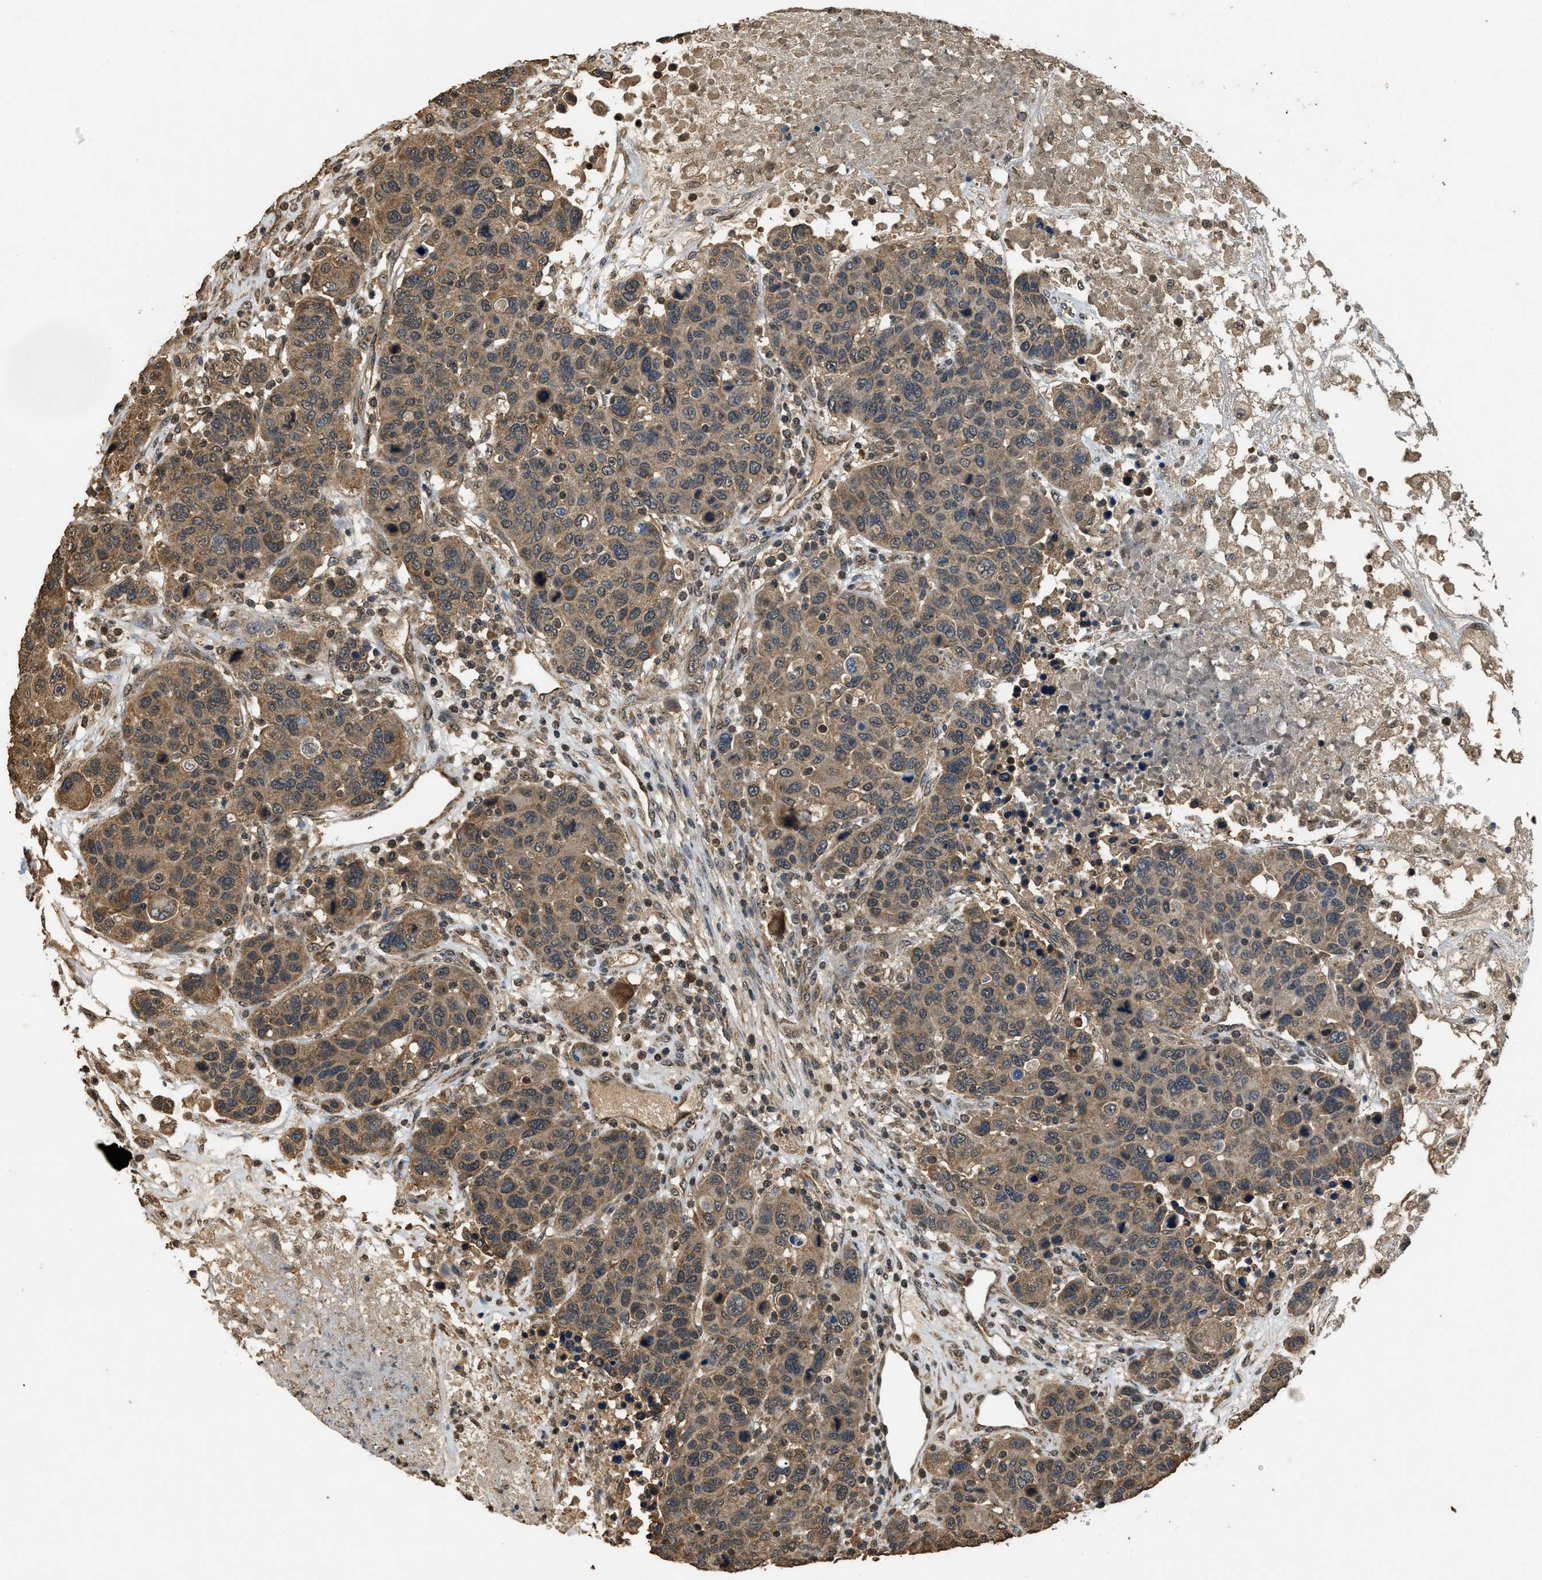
{"staining": {"intensity": "moderate", "quantity": ">75%", "location": "cytoplasmic/membranous"}, "tissue": "breast cancer", "cell_type": "Tumor cells", "image_type": "cancer", "snomed": [{"axis": "morphology", "description": "Duct carcinoma"}, {"axis": "topography", "description": "Breast"}], "caption": "Intraductal carcinoma (breast) stained with a brown dye demonstrates moderate cytoplasmic/membranous positive staining in about >75% of tumor cells.", "gene": "DENND6B", "patient": {"sex": "female", "age": 37}}